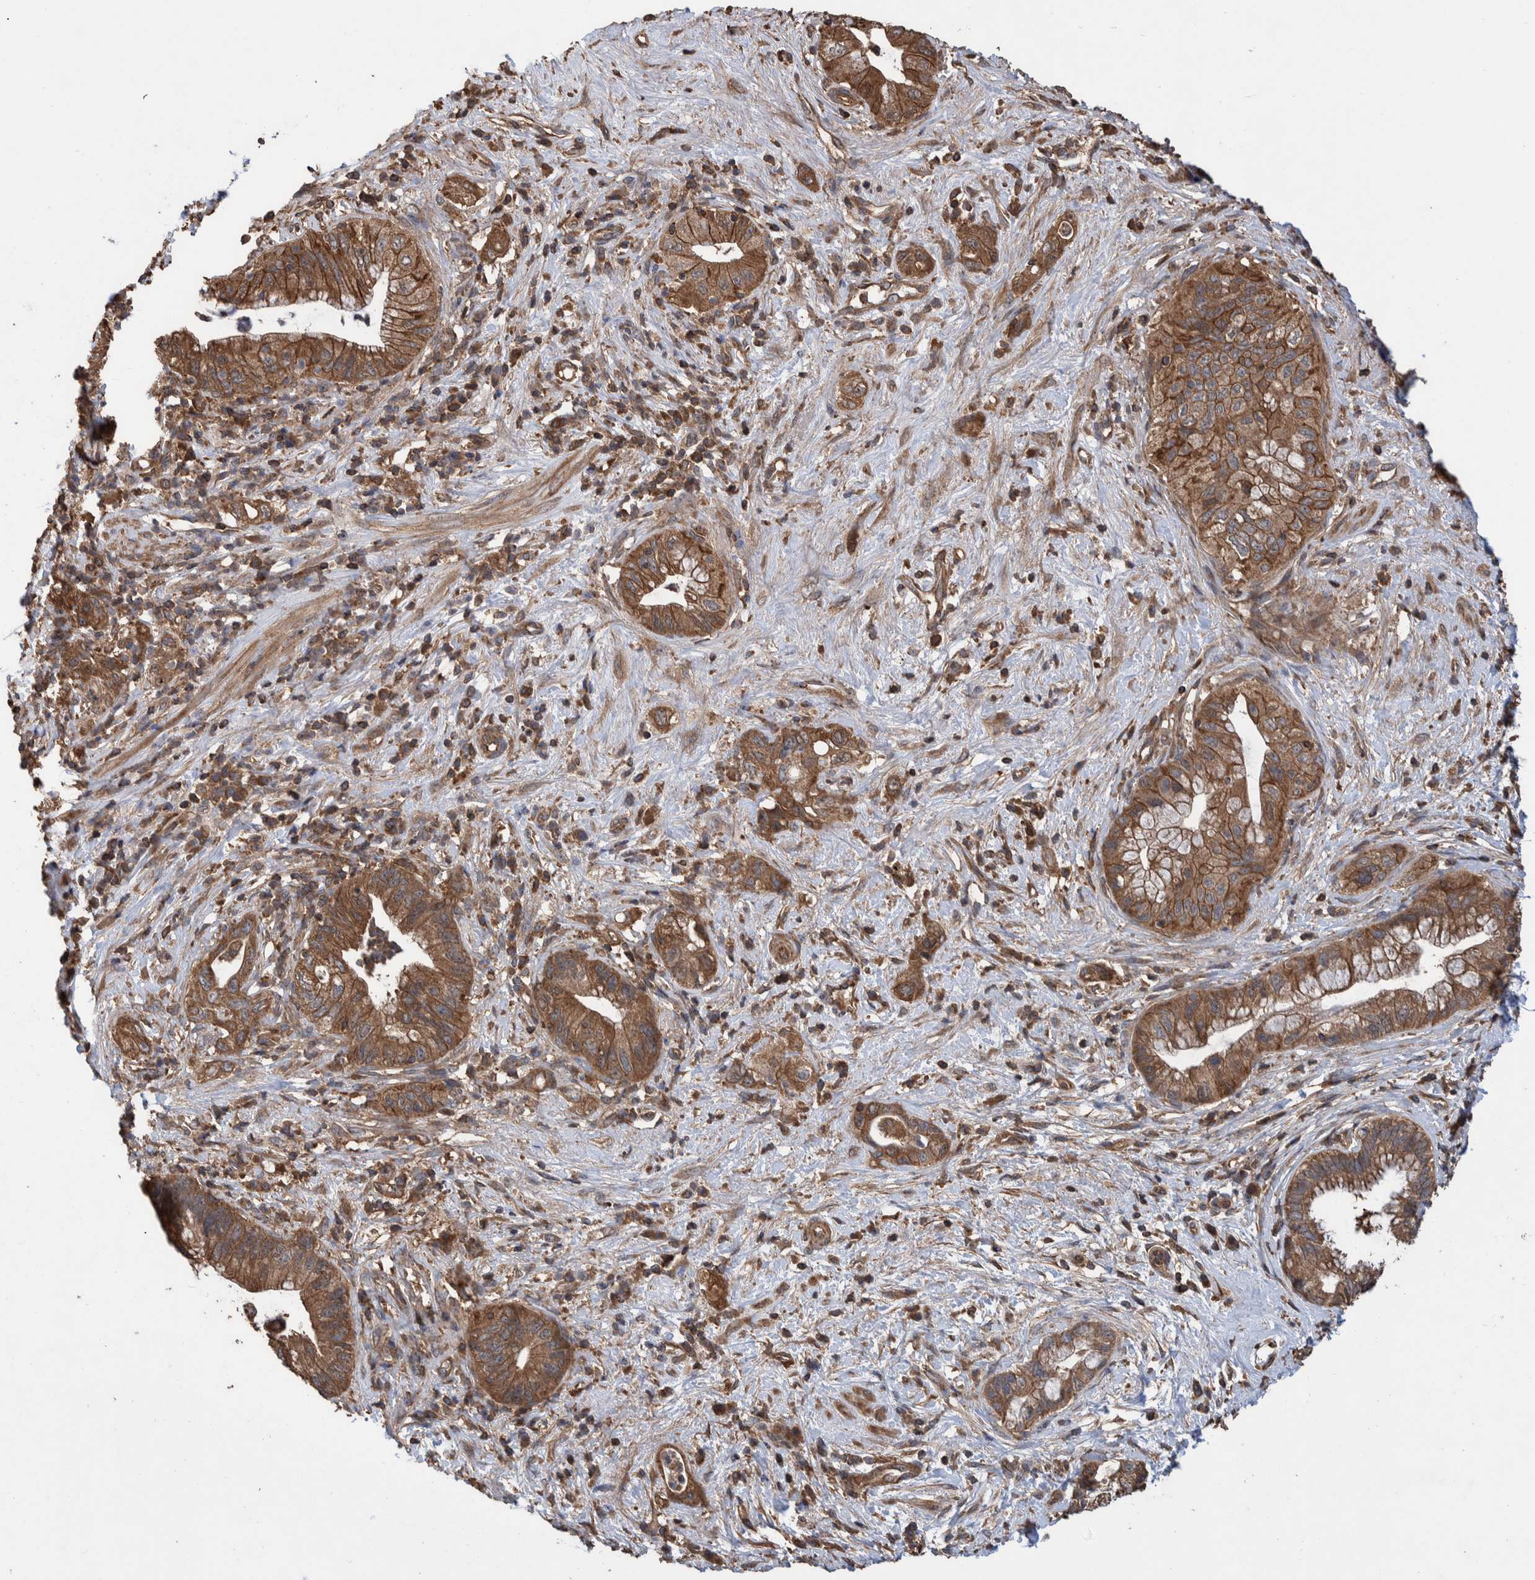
{"staining": {"intensity": "moderate", "quantity": ">75%", "location": "cytoplasmic/membranous"}, "tissue": "pancreatic cancer", "cell_type": "Tumor cells", "image_type": "cancer", "snomed": [{"axis": "morphology", "description": "Adenocarcinoma, NOS"}, {"axis": "topography", "description": "Pancreas"}], "caption": "An IHC histopathology image of tumor tissue is shown. Protein staining in brown labels moderate cytoplasmic/membranous positivity in pancreatic adenocarcinoma within tumor cells.", "gene": "VBP1", "patient": {"sex": "female", "age": 73}}